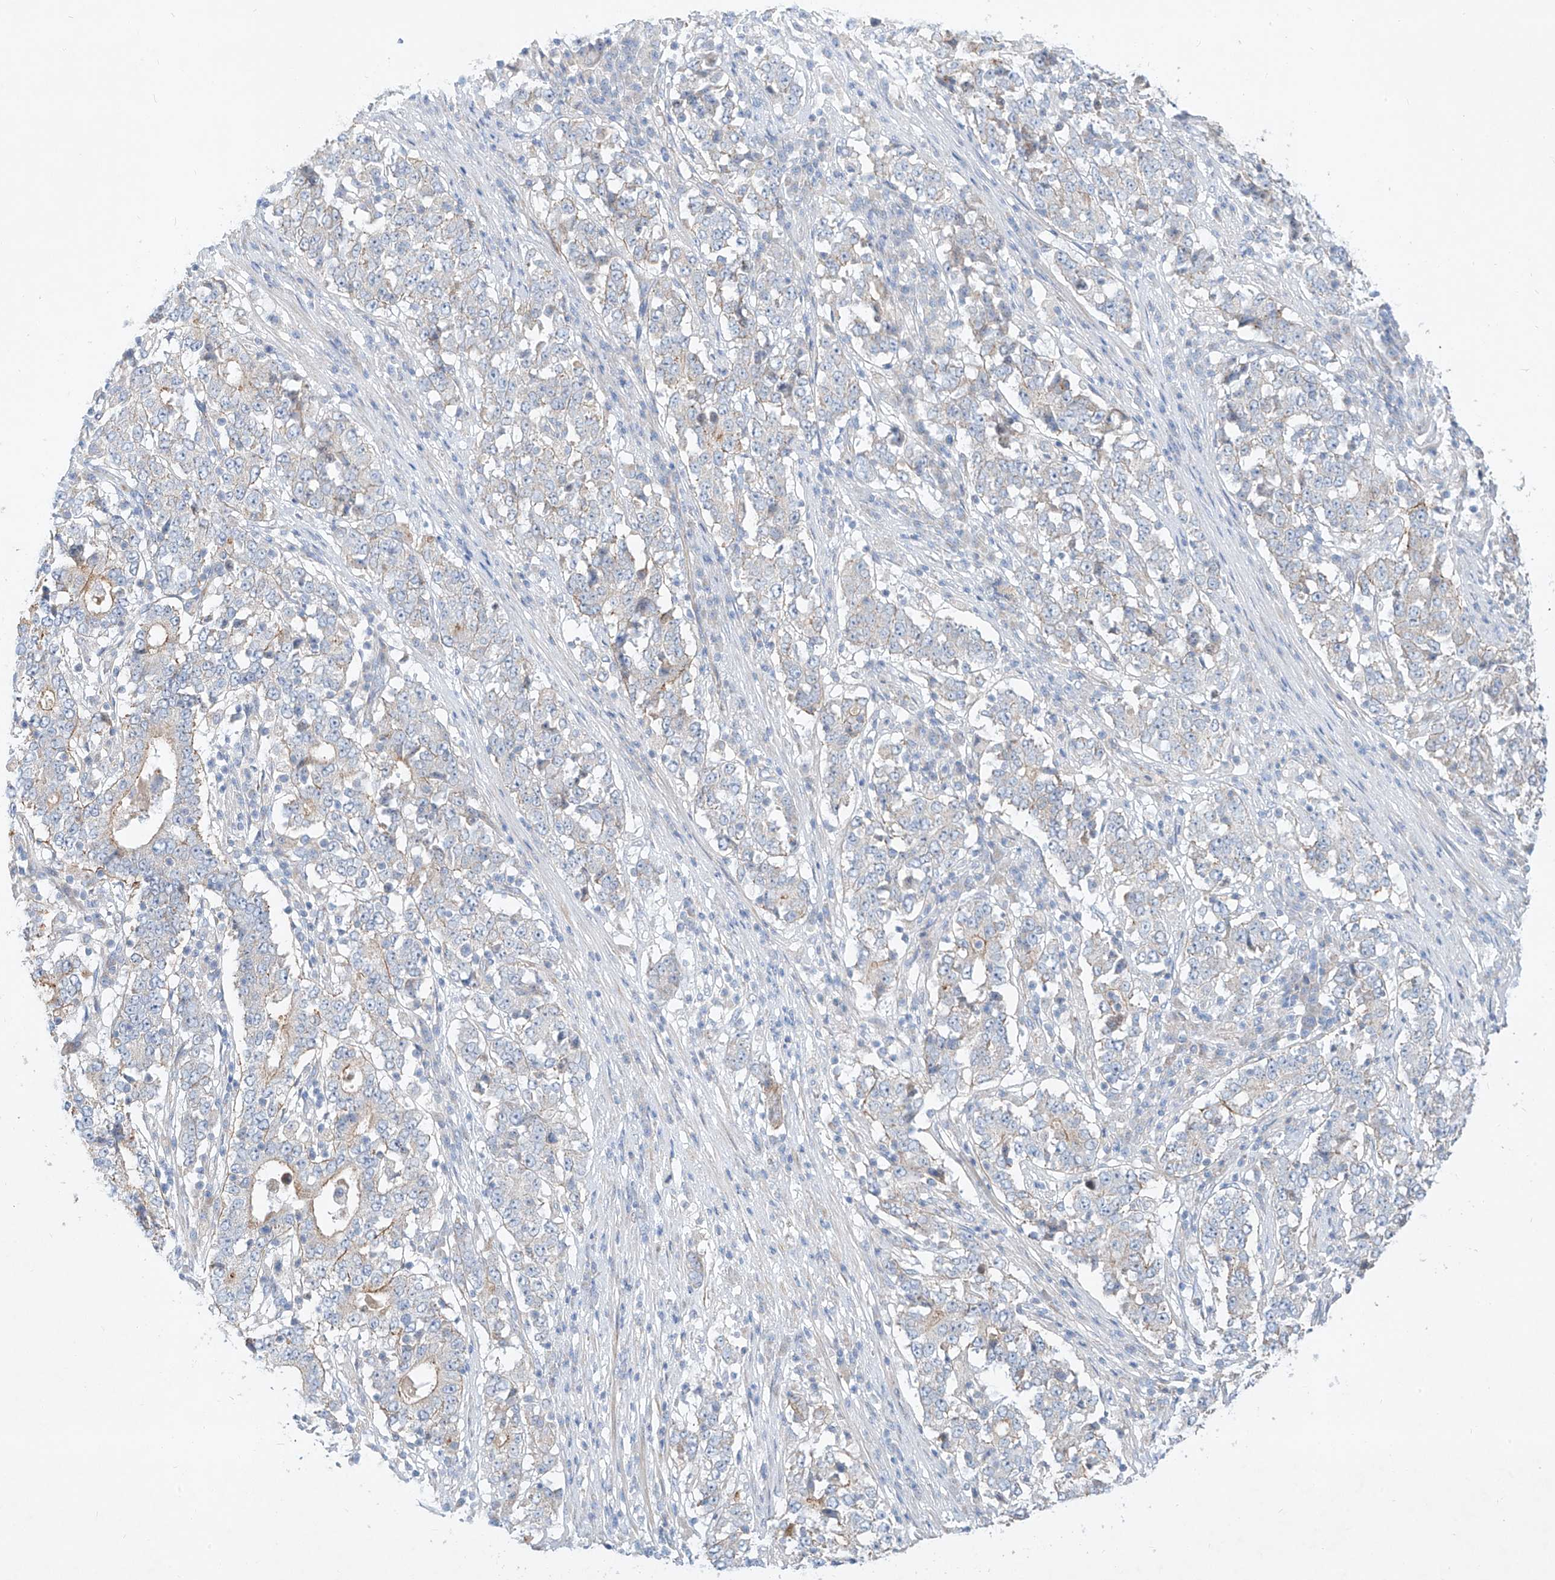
{"staining": {"intensity": "weak", "quantity": "<25%", "location": "cytoplasmic/membranous"}, "tissue": "stomach cancer", "cell_type": "Tumor cells", "image_type": "cancer", "snomed": [{"axis": "morphology", "description": "Adenocarcinoma, NOS"}, {"axis": "topography", "description": "Stomach"}], "caption": "Micrograph shows no significant protein positivity in tumor cells of stomach cancer.", "gene": "AJM1", "patient": {"sex": "male", "age": 59}}